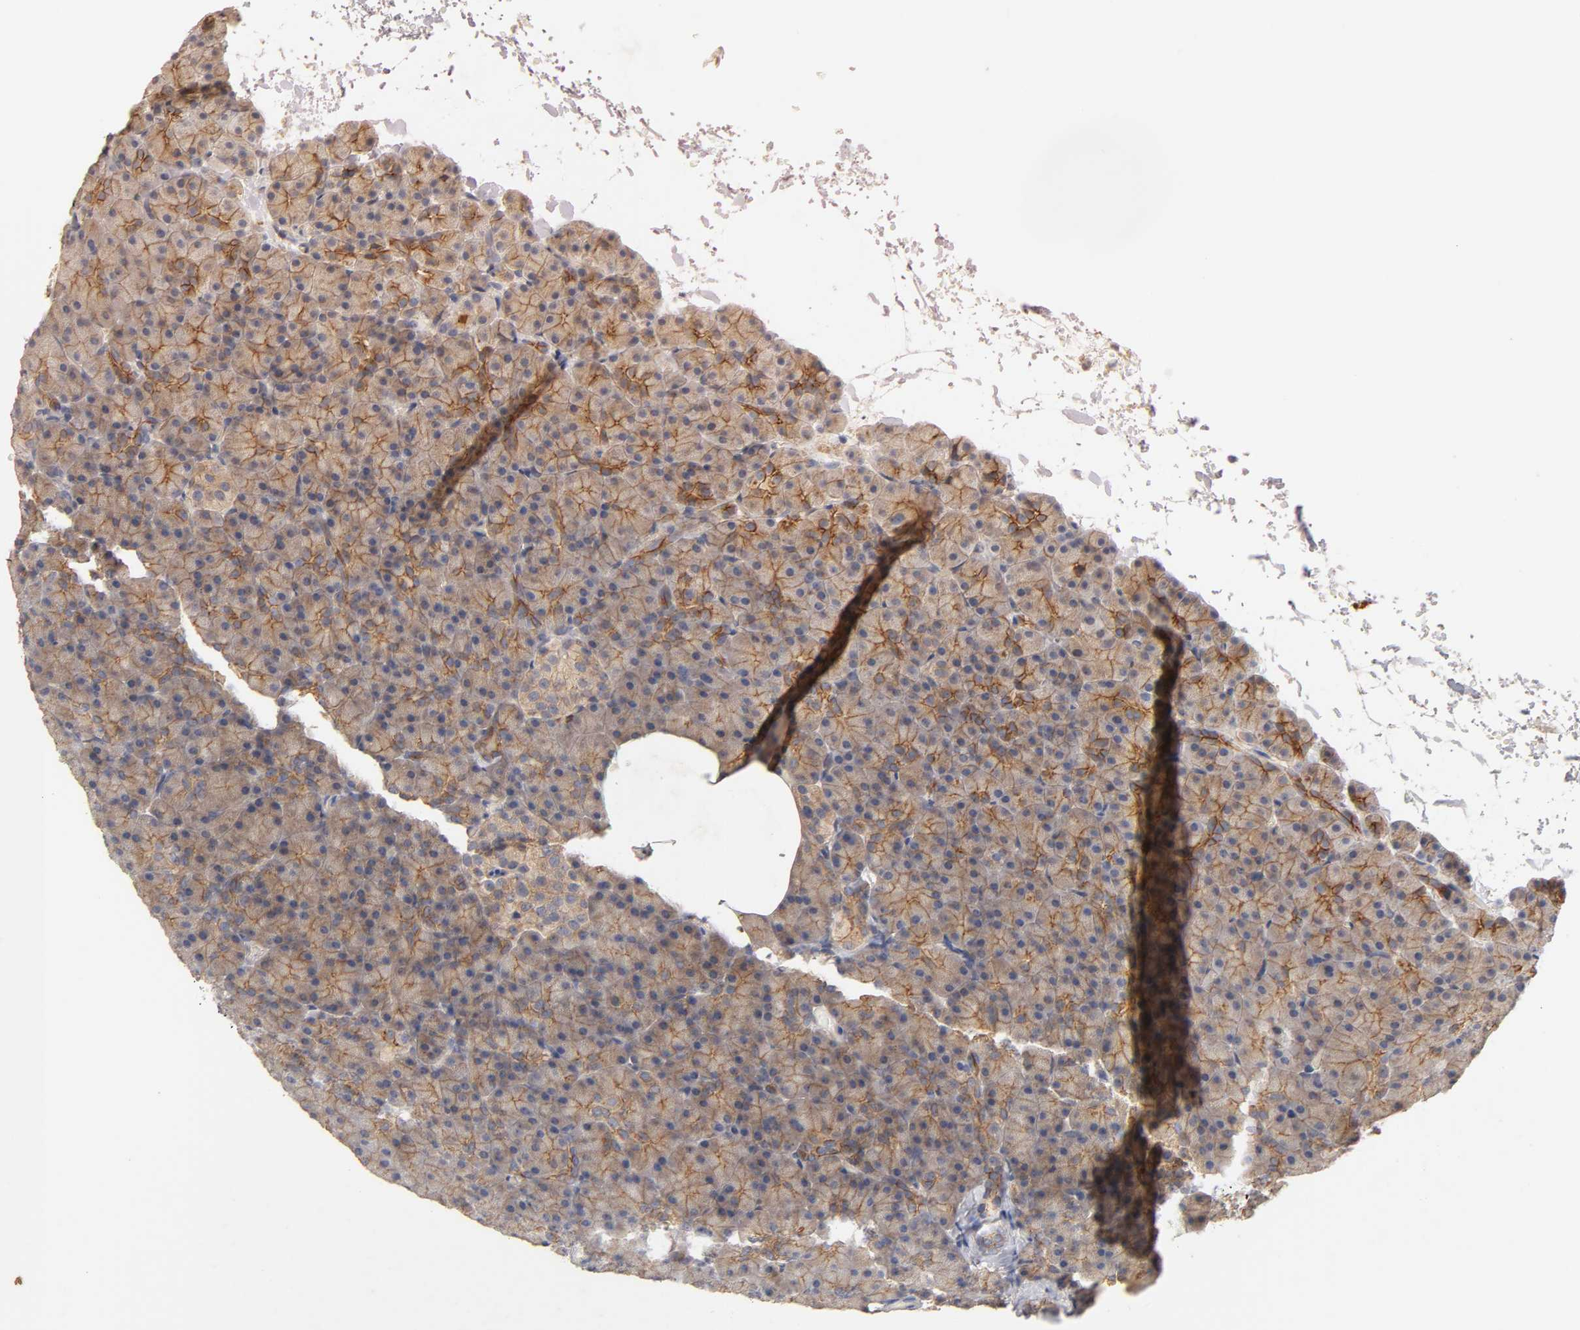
{"staining": {"intensity": "moderate", "quantity": ">75%", "location": "cytoplasmic/membranous"}, "tissue": "pancreas", "cell_type": "Exocrine glandular cells", "image_type": "normal", "snomed": [{"axis": "morphology", "description": "Normal tissue, NOS"}, {"axis": "topography", "description": "Pancreas"}], "caption": "Immunohistochemical staining of unremarkable human pancreas demonstrates medium levels of moderate cytoplasmic/membranous expression in about >75% of exocrine glandular cells. The staining is performed using DAB brown chromogen to label protein expression. The nuclei are counter-stained blue using hematoxylin.", "gene": "PDZD11", "patient": {"sex": "female", "age": 43}}